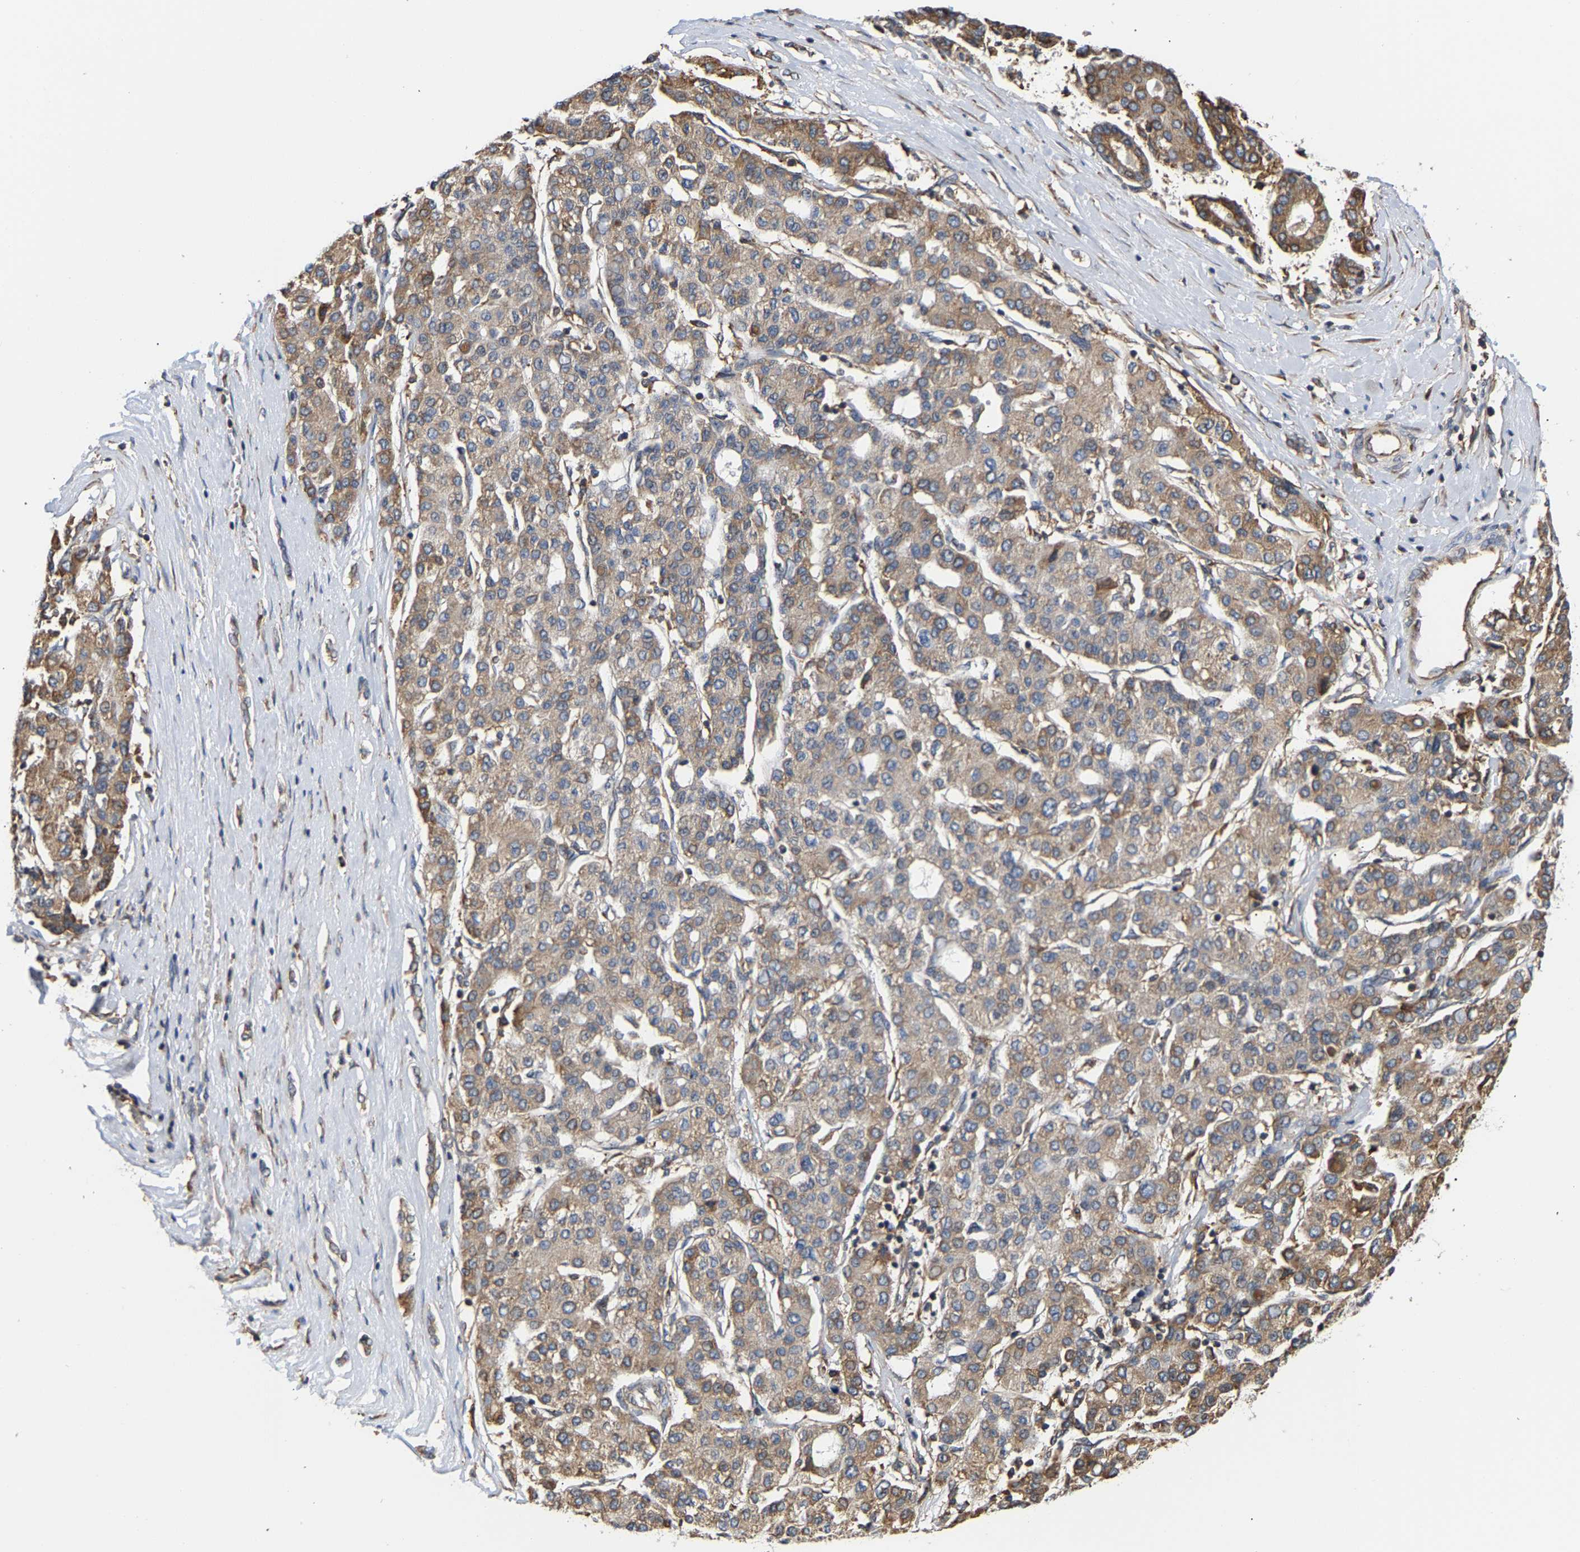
{"staining": {"intensity": "weak", "quantity": ">75%", "location": "cytoplasmic/membranous"}, "tissue": "liver cancer", "cell_type": "Tumor cells", "image_type": "cancer", "snomed": [{"axis": "morphology", "description": "Carcinoma, Hepatocellular, NOS"}, {"axis": "topography", "description": "Liver"}], "caption": "Protein staining of liver cancer tissue displays weak cytoplasmic/membranous expression in about >75% of tumor cells.", "gene": "ARAP1", "patient": {"sex": "male", "age": 65}}